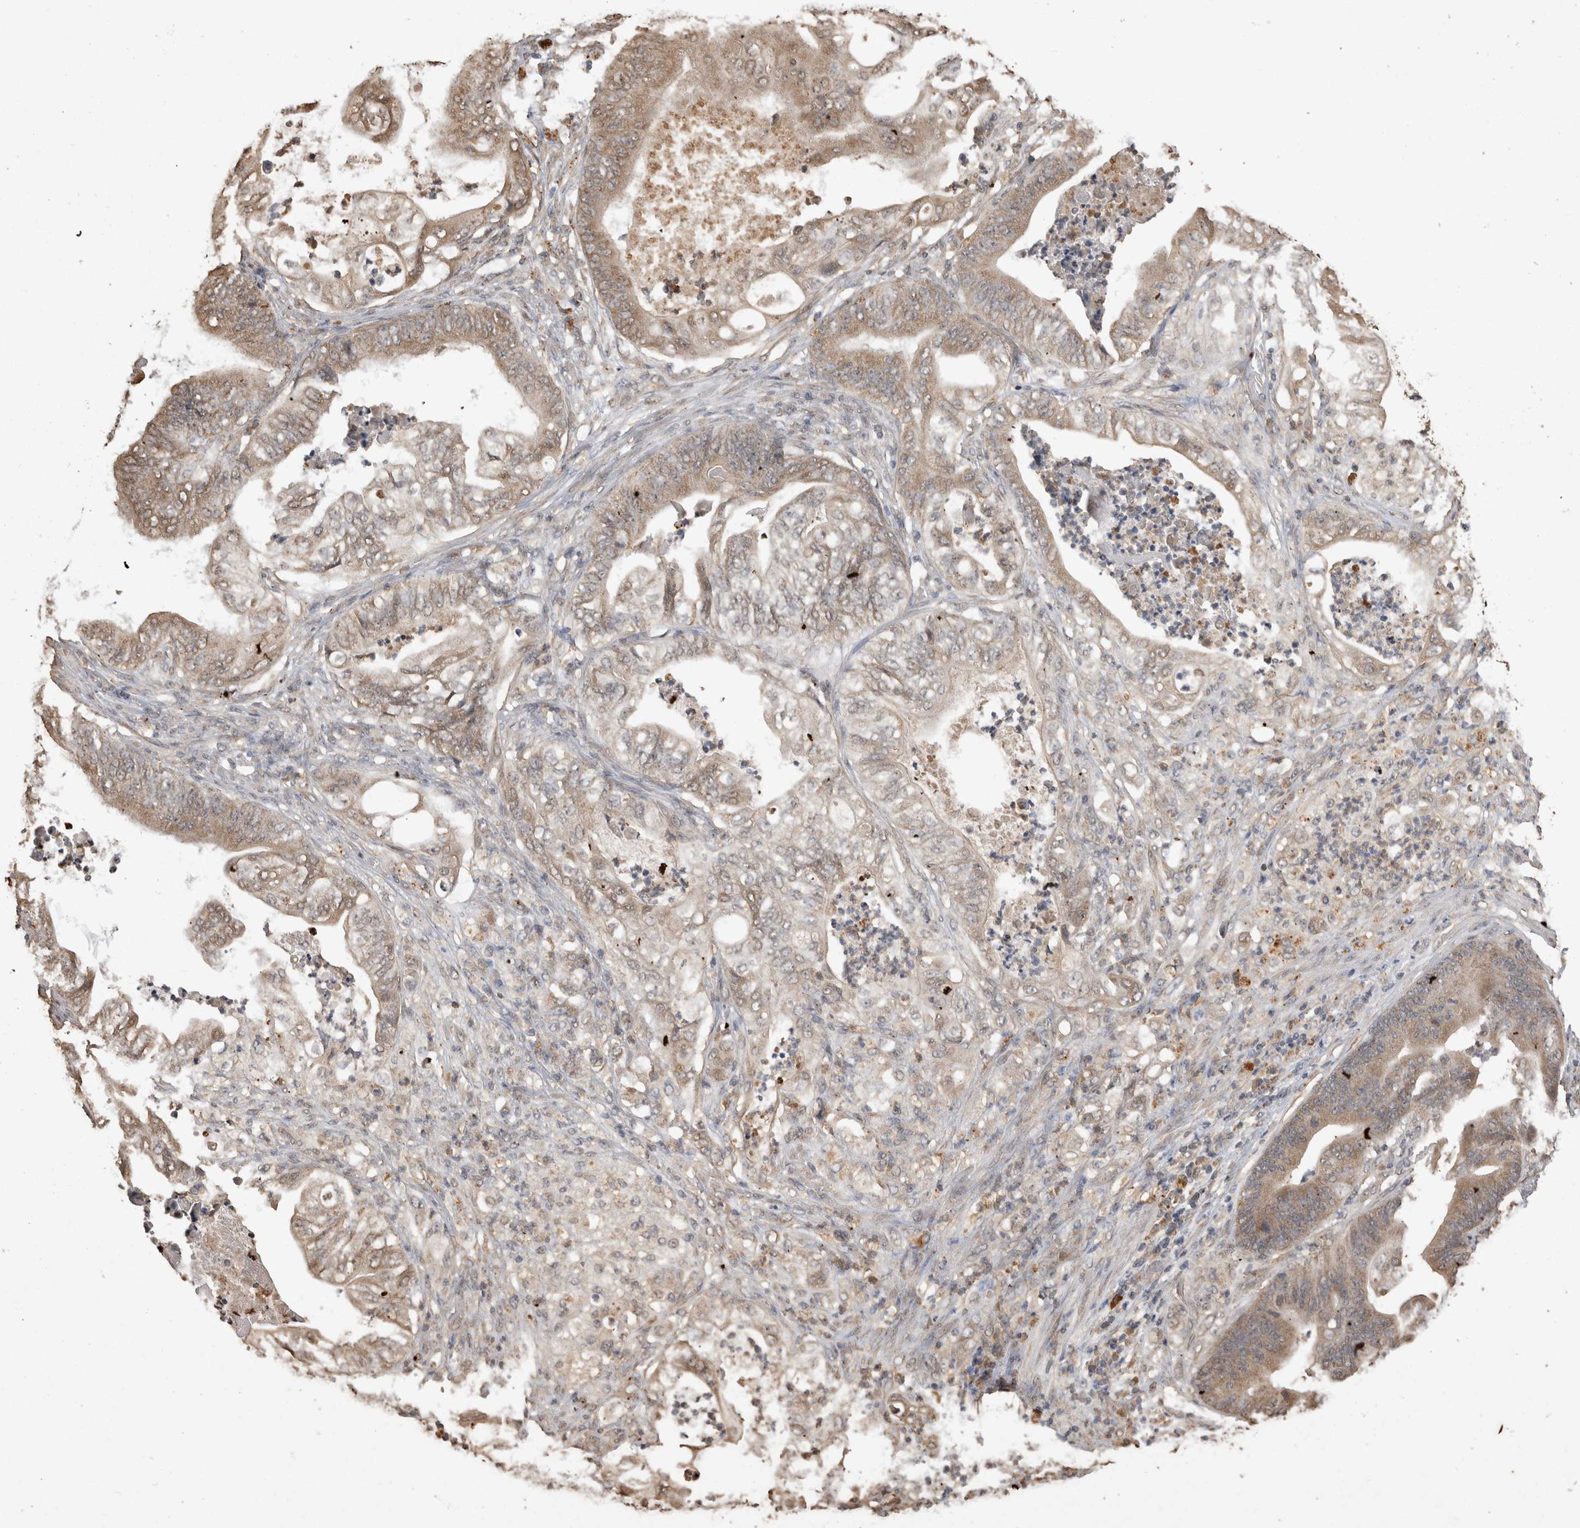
{"staining": {"intensity": "moderate", "quantity": ">75%", "location": "cytoplasmic/membranous"}, "tissue": "stomach cancer", "cell_type": "Tumor cells", "image_type": "cancer", "snomed": [{"axis": "morphology", "description": "Adenocarcinoma, NOS"}, {"axis": "topography", "description": "Stomach"}], "caption": "Protein expression by immunohistochemistry (IHC) demonstrates moderate cytoplasmic/membranous expression in approximately >75% of tumor cells in stomach cancer. (IHC, brightfield microscopy, high magnification).", "gene": "SOCS5", "patient": {"sex": "female", "age": 73}}